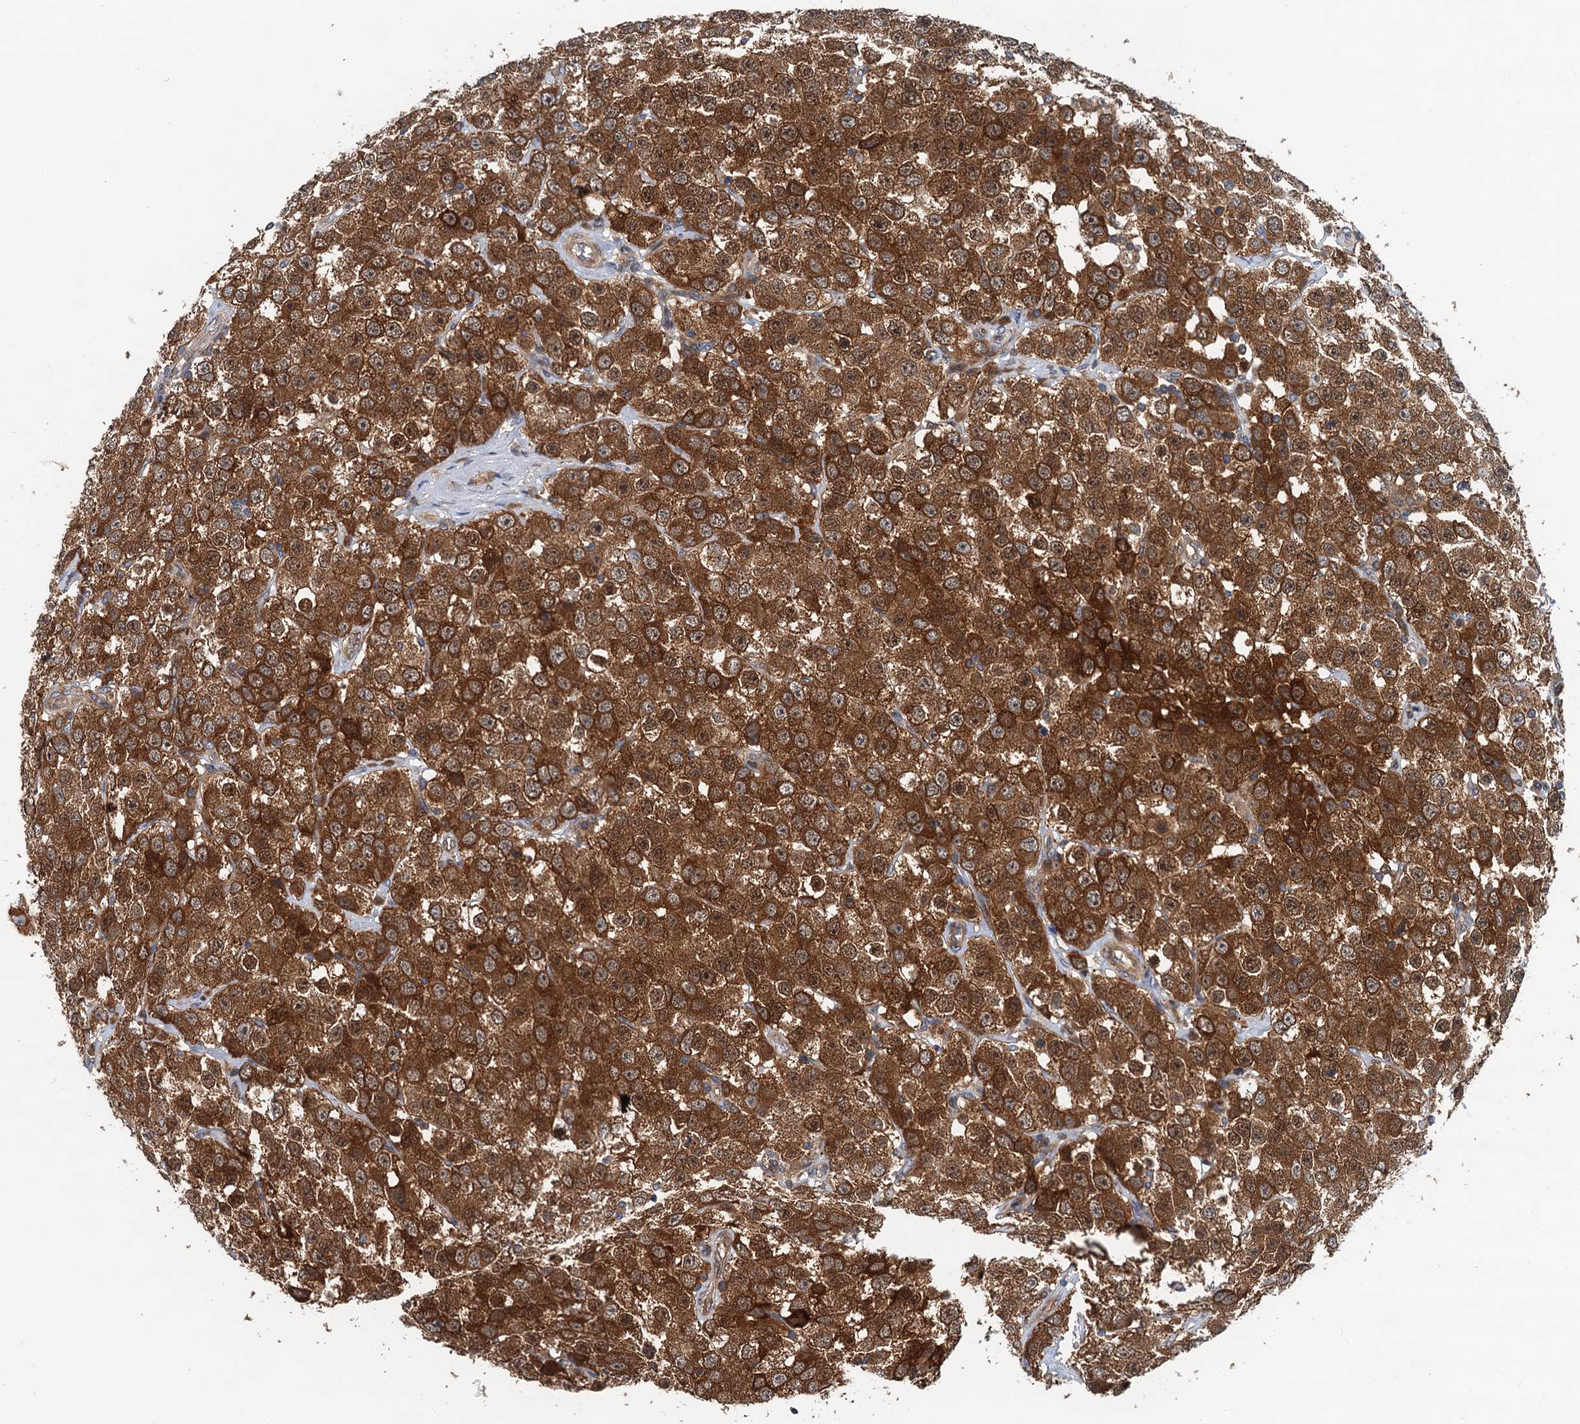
{"staining": {"intensity": "strong", "quantity": ">75%", "location": "cytoplasmic/membranous,nuclear"}, "tissue": "testis cancer", "cell_type": "Tumor cells", "image_type": "cancer", "snomed": [{"axis": "morphology", "description": "Seminoma, NOS"}, {"axis": "topography", "description": "Testis"}], "caption": "Immunohistochemistry histopathology image of neoplastic tissue: testis cancer (seminoma) stained using immunohistochemistry reveals high levels of strong protein expression localized specifically in the cytoplasmic/membranous and nuclear of tumor cells, appearing as a cytoplasmic/membranous and nuclear brown color.", "gene": "AAGAB", "patient": {"sex": "male", "age": 28}}